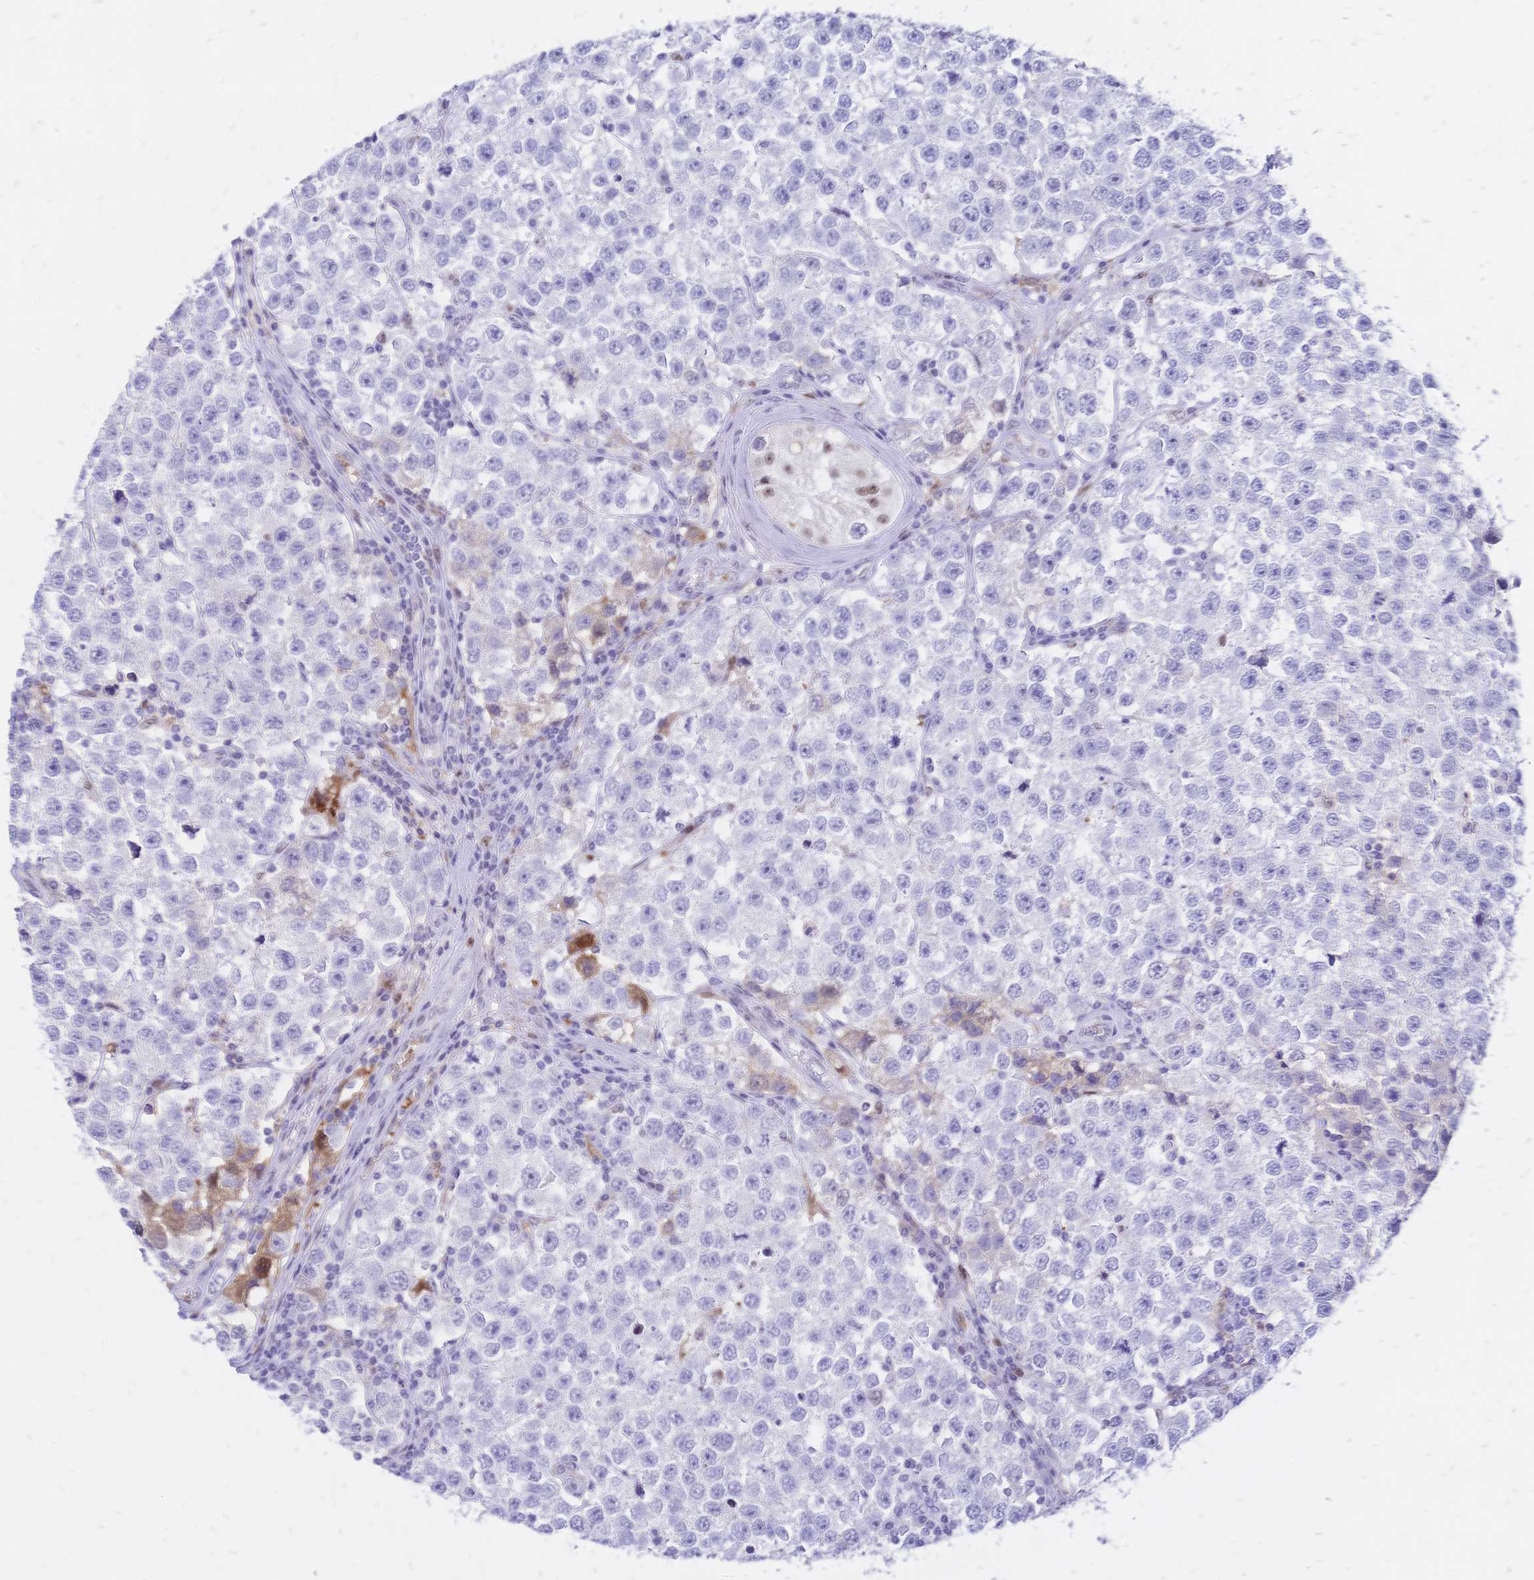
{"staining": {"intensity": "negative", "quantity": "none", "location": "none"}, "tissue": "testis cancer", "cell_type": "Tumor cells", "image_type": "cancer", "snomed": [{"axis": "morphology", "description": "Seminoma, NOS"}, {"axis": "topography", "description": "Testis"}], "caption": "DAB (3,3'-diaminobenzidine) immunohistochemical staining of seminoma (testis) displays no significant positivity in tumor cells.", "gene": "NFIC", "patient": {"sex": "male", "age": 34}}